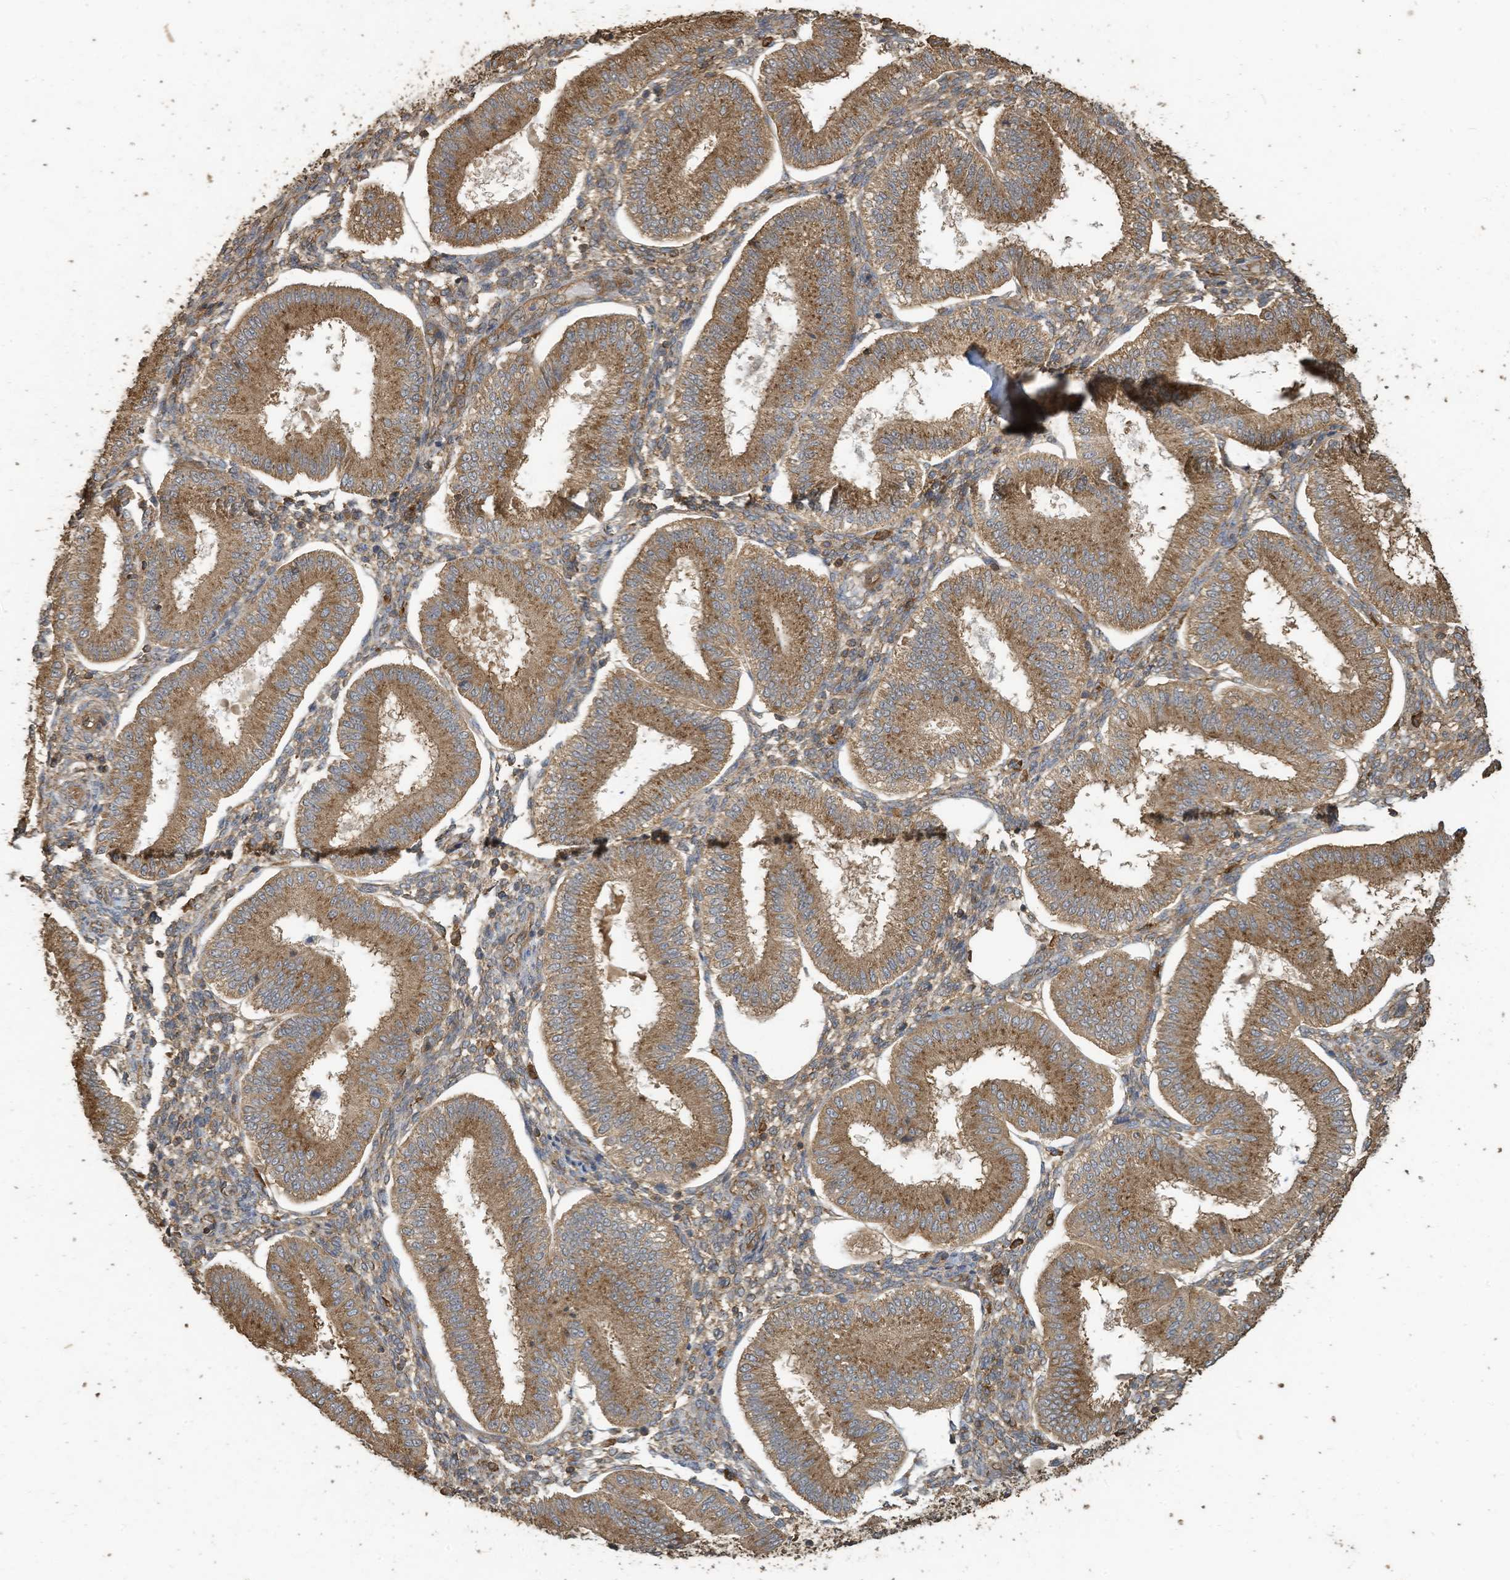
{"staining": {"intensity": "moderate", "quantity": "25%-75%", "location": "cytoplasmic/membranous"}, "tissue": "endometrium", "cell_type": "Cells in endometrial stroma", "image_type": "normal", "snomed": [{"axis": "morphology", "description": "Normal tissue, NOS"}, {"axis": "topography", "description": "Endometrium"}], "caption": "Approximately 25%-75% of cells in endometrial stroma in normal endometrium reveal moderate cytoplasmic/membranous protein expression as visualized by brown immunohistochemical staining.", "gene": "COX10", "patient": {"sex": "female", "age": 39}}